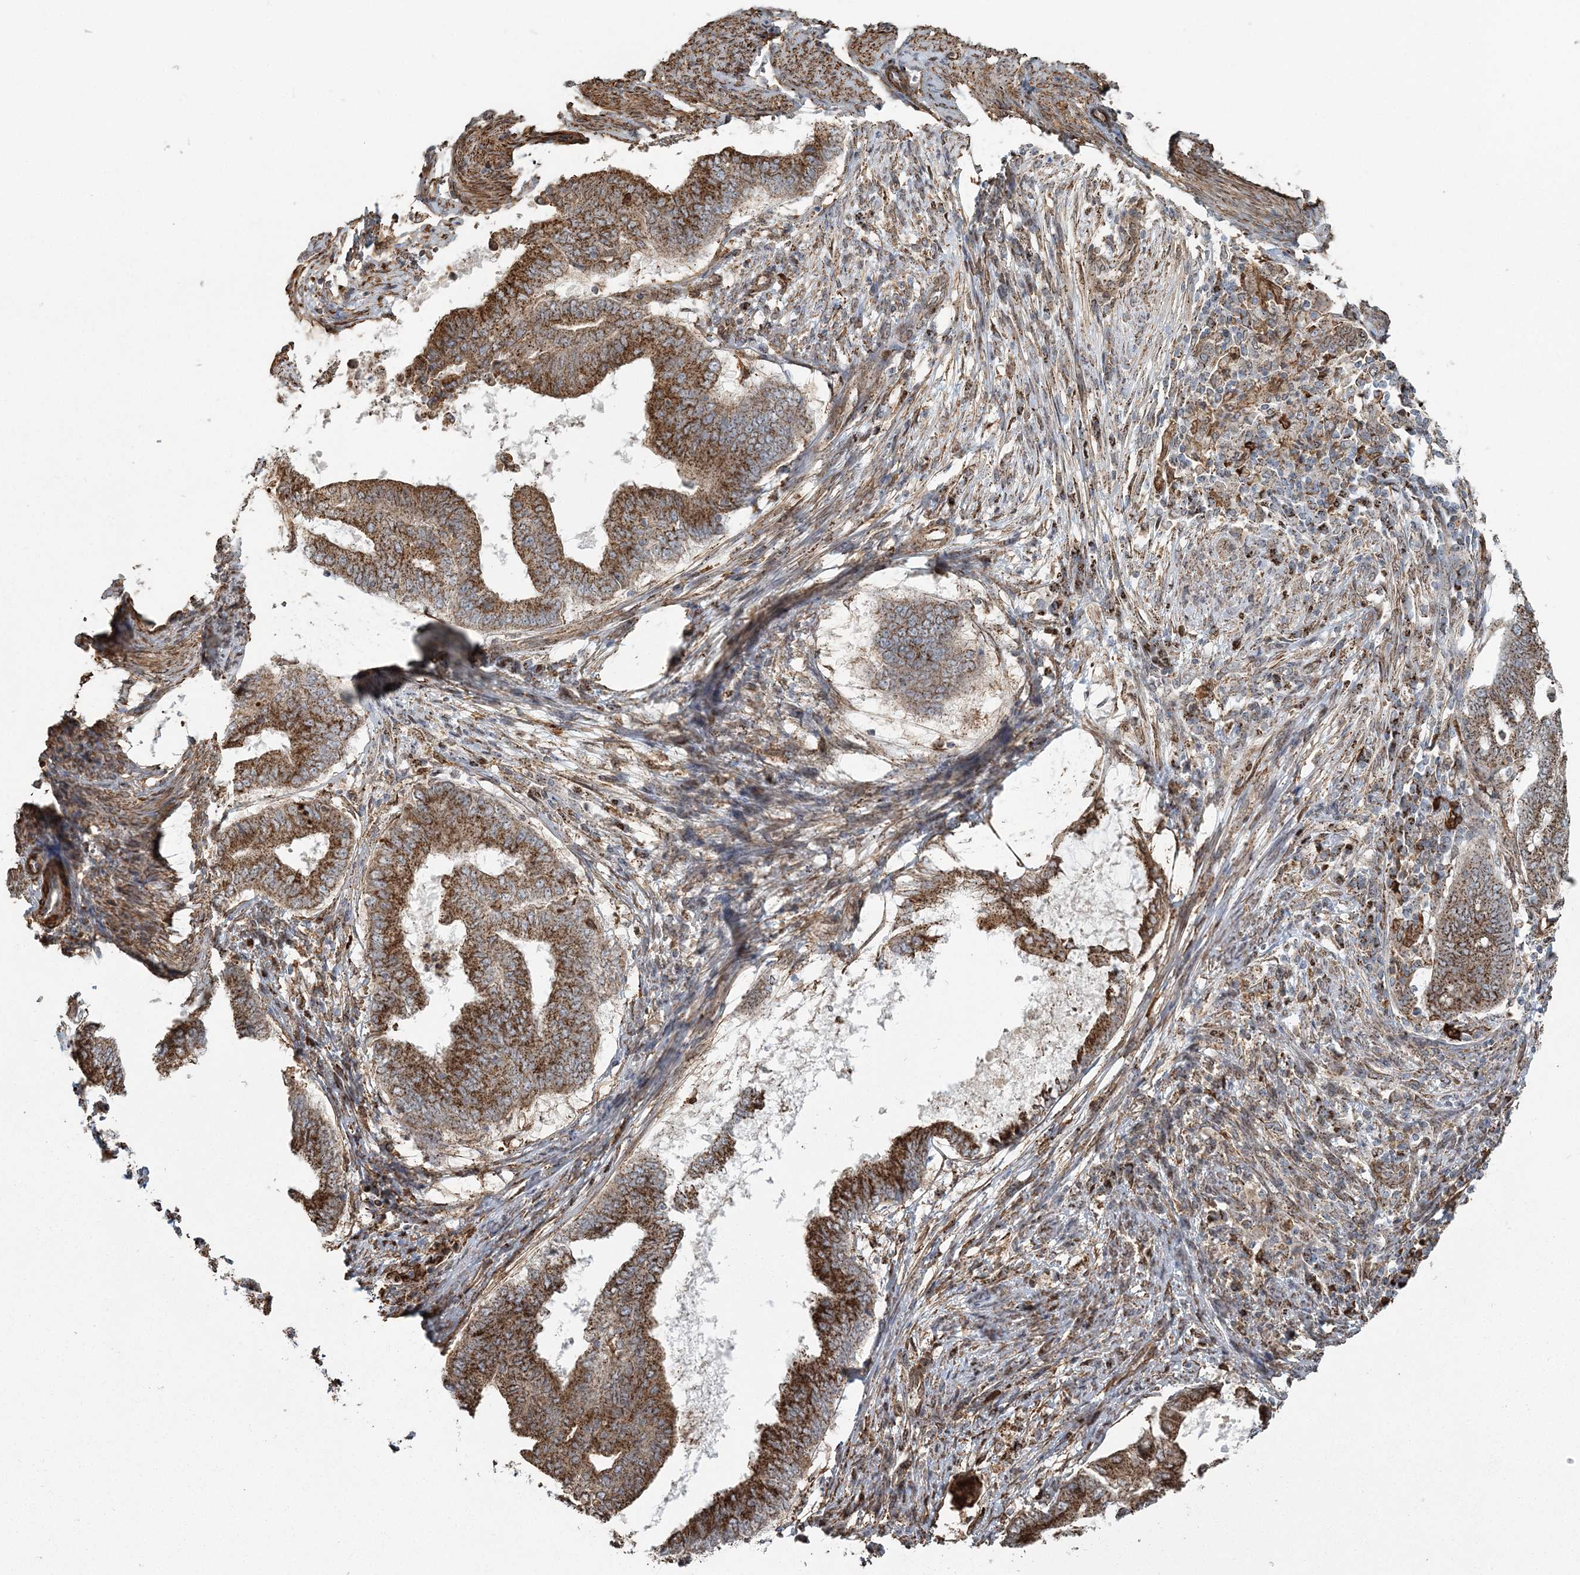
{"staining": {"intensity": "strong", "quantity": ">75%", "location": "cytoplasmic/membranous"}, "tissue": "endometrial cancer", "cell_type": "Tumor cells", "image_type": "cancer", "snomed": [{"axis": "morphology", "description": "Polyp, NOS"}, {"axis": "morphology", "description": "Adenocarcinoma, NOS"}, {"axis": "morphology", "description": "Adenoma, NOS"}, {"axis": "topography", "description": "Endometrium"}], "caption": "A histopathology image of endometrial cancer (adenocarcinoma) stained for a protein exhibits strong cytoplasmic/membranous brown staining in tumor cells.", "gene": "TRAF3IP2", "patient": {"sex": "female", "age": 79}}